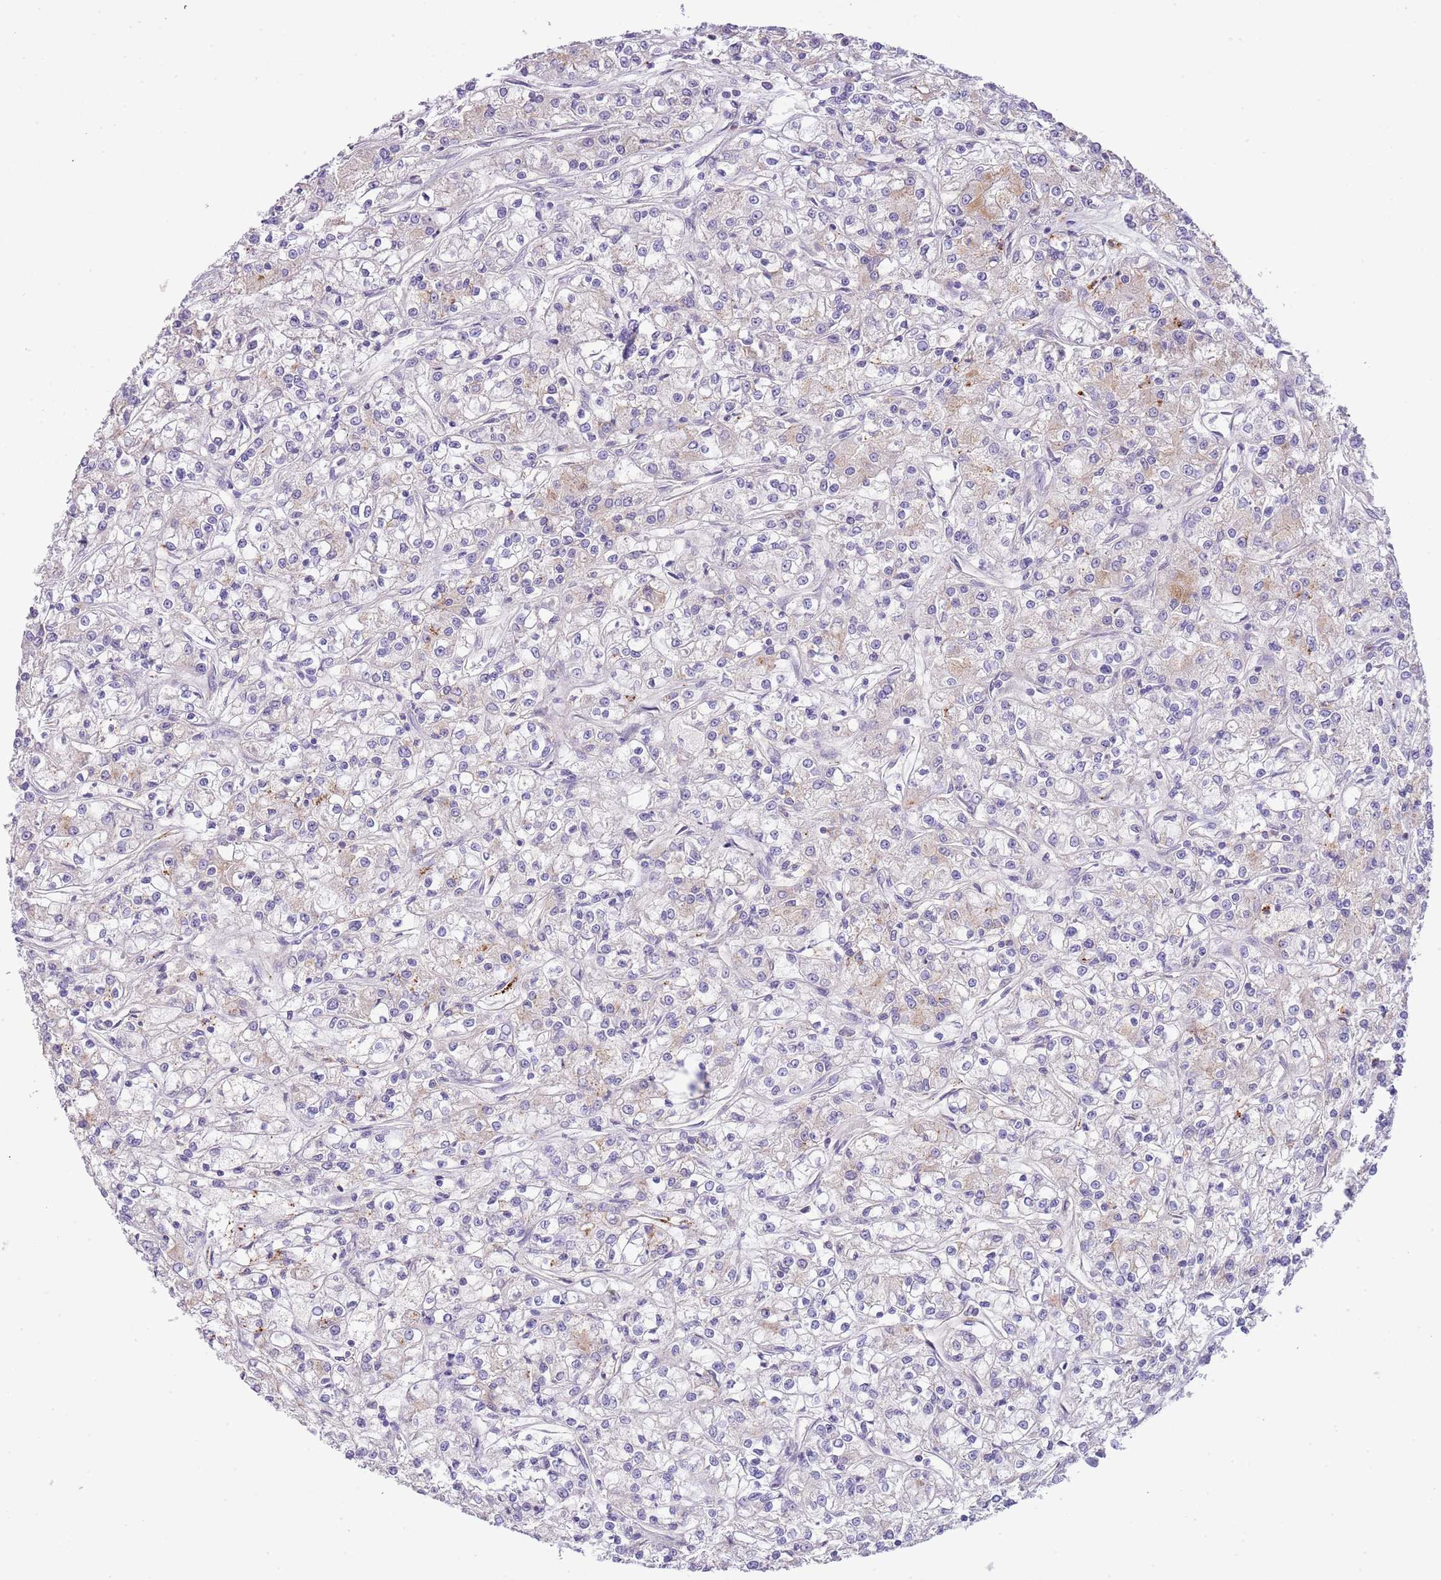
{"staining": {"intensity": "negative", "quantity": "none", "location": "none"}, "tissue": "renal cancer", "cell_type": "Tumor cells", "image_type": "cancer", "snomed": [{"axis": "morphology", "description": "Adenocarcinoma, NOS"}, {"axis": "topography", "description": "Kidney"}], "caption": "High power microscopy micrograph of an IHC photomicrograph of renal cancer, revealing no significant staining in tumor cells.", "gene": "ABHD17A", "patient": {"sex": "female", "age": 59}}